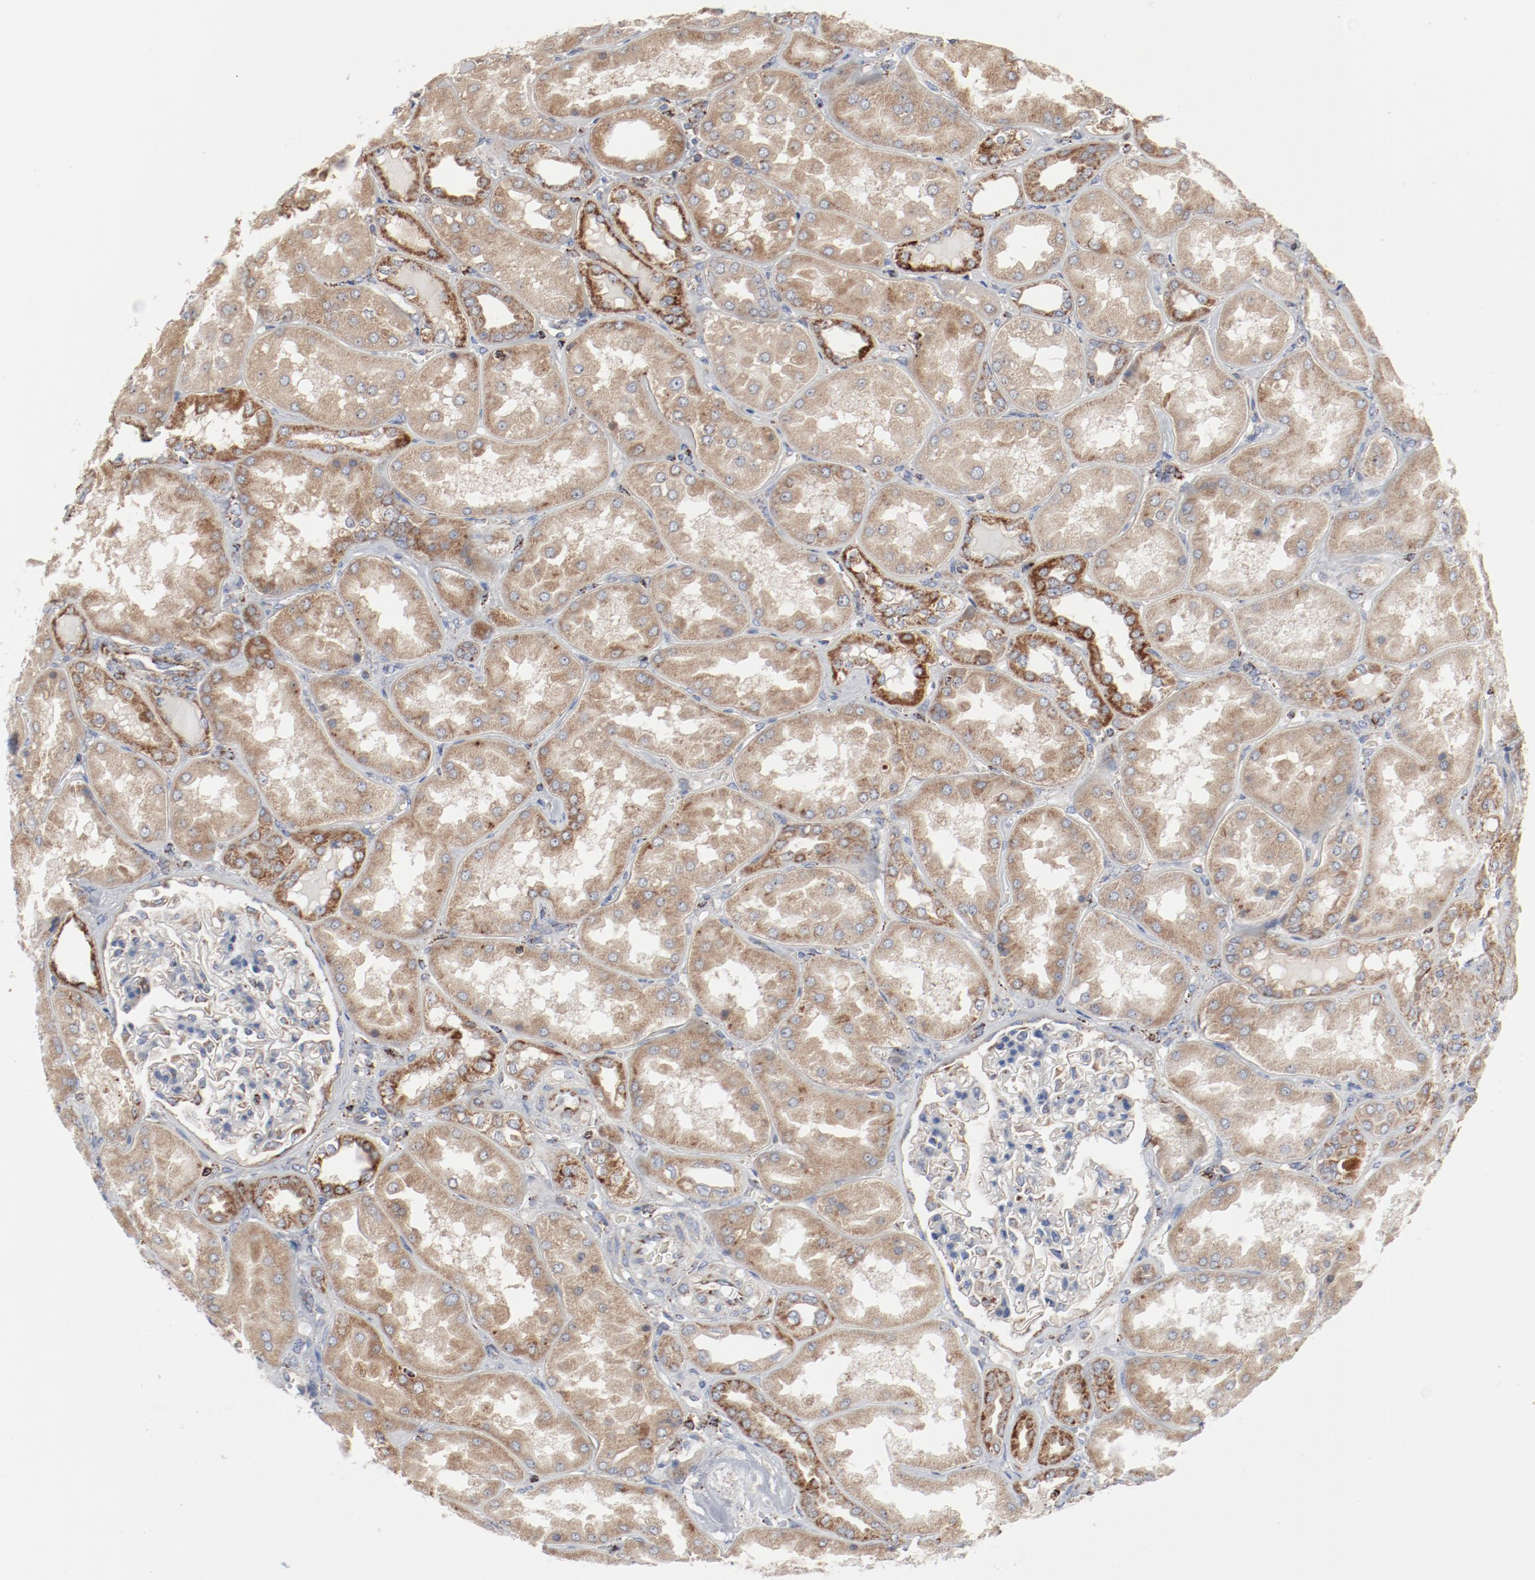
{"staining": {"intensity": "weak", "quantity": "<25%", "location": "cytoplasmic/membranous"}, "tissue": "kidney", "cell_type": "Cells in glomeruli", "image_type": "normal", "snomed": [{"axis": "morphology", "description": "Normal tissue, NOS"}, {"axis": "topography", "description": "Kidney"}], "caption": "Immunohistochemical staining of benign human kidney demonstrates no significant expression in cells in glomeruli. (DAB (3,3'-diaminobenzidine) IHC with hematoxylin counter stain).", "gene": "SETD3", "patient": {"sex": "female", "age": 56}}